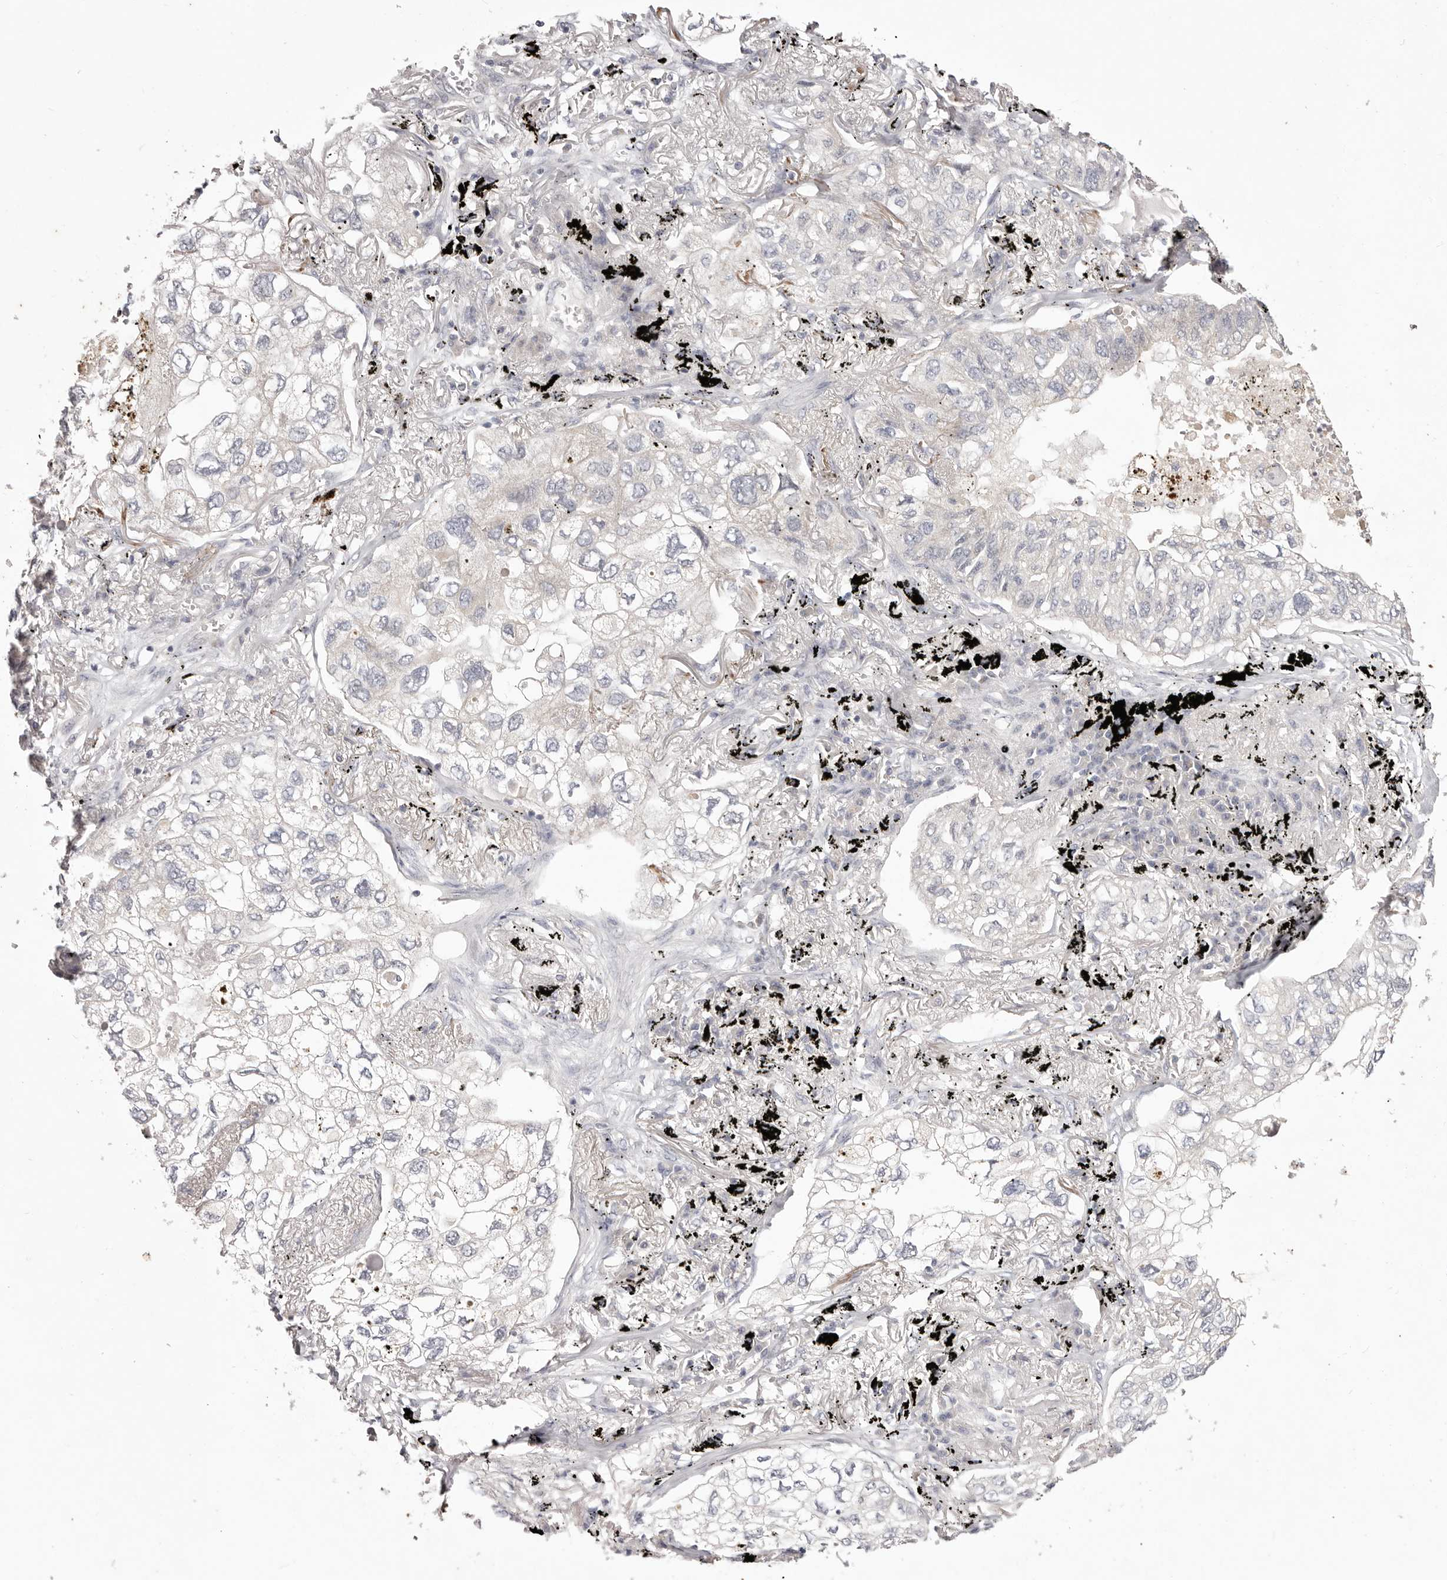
{"staining": {"intensity": "negative", "quantity": "none", "location": "none"}, "tissue": "lung cancer", "cell_type": "Tumor cells", "image_type": "cancer", "snomed": [{"axis": "morphology", "description": "Adenocarcinoma, NOS"}, {"axis": "topography", "description": "Lung"}], "caption": "Tumor cells are negative for brown protein staining in lung cancer.", "gene": "GARNL3", "patient": {"sex": "male", "age": 65}}